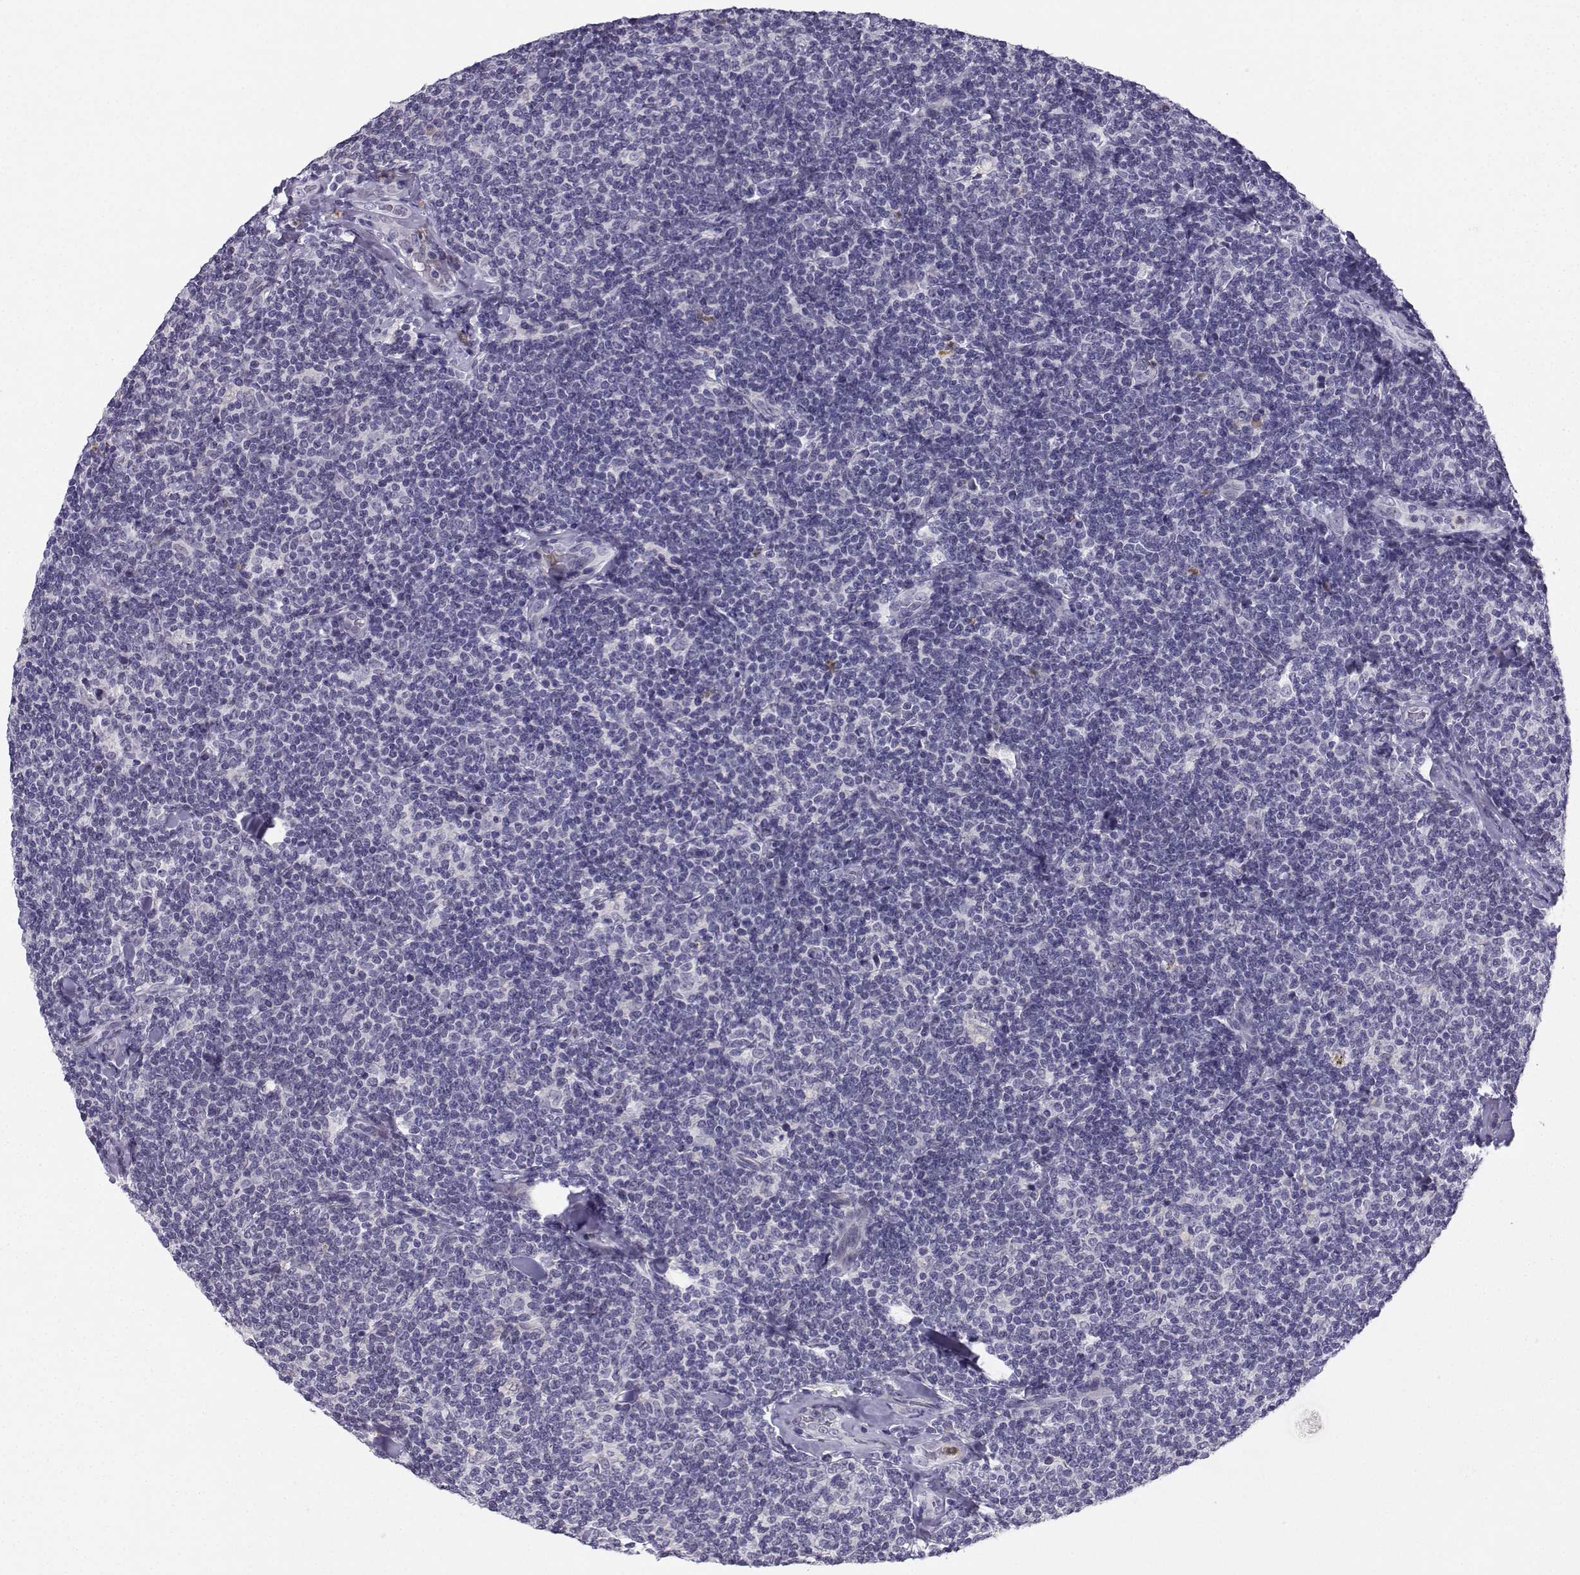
{"staining": {"intensity": "negative", "quantity": "none", "location": "none"}, "tissue": "lymphoma", "cell_type": "Tumor cells", "image_type": "cancer", "snomed": [{"axis": "morphology", "description": "Malignant lymphoma, non-Hodgkin's type, Low grade"}, {"axis": "topography", "description": "Lymph node"}], "caption": "Human lymphoma stained for a protein using IHC exhibits no expression in tumor cells.", "gene": "CALY", "patient": {"sex": "female", "age": 56}}